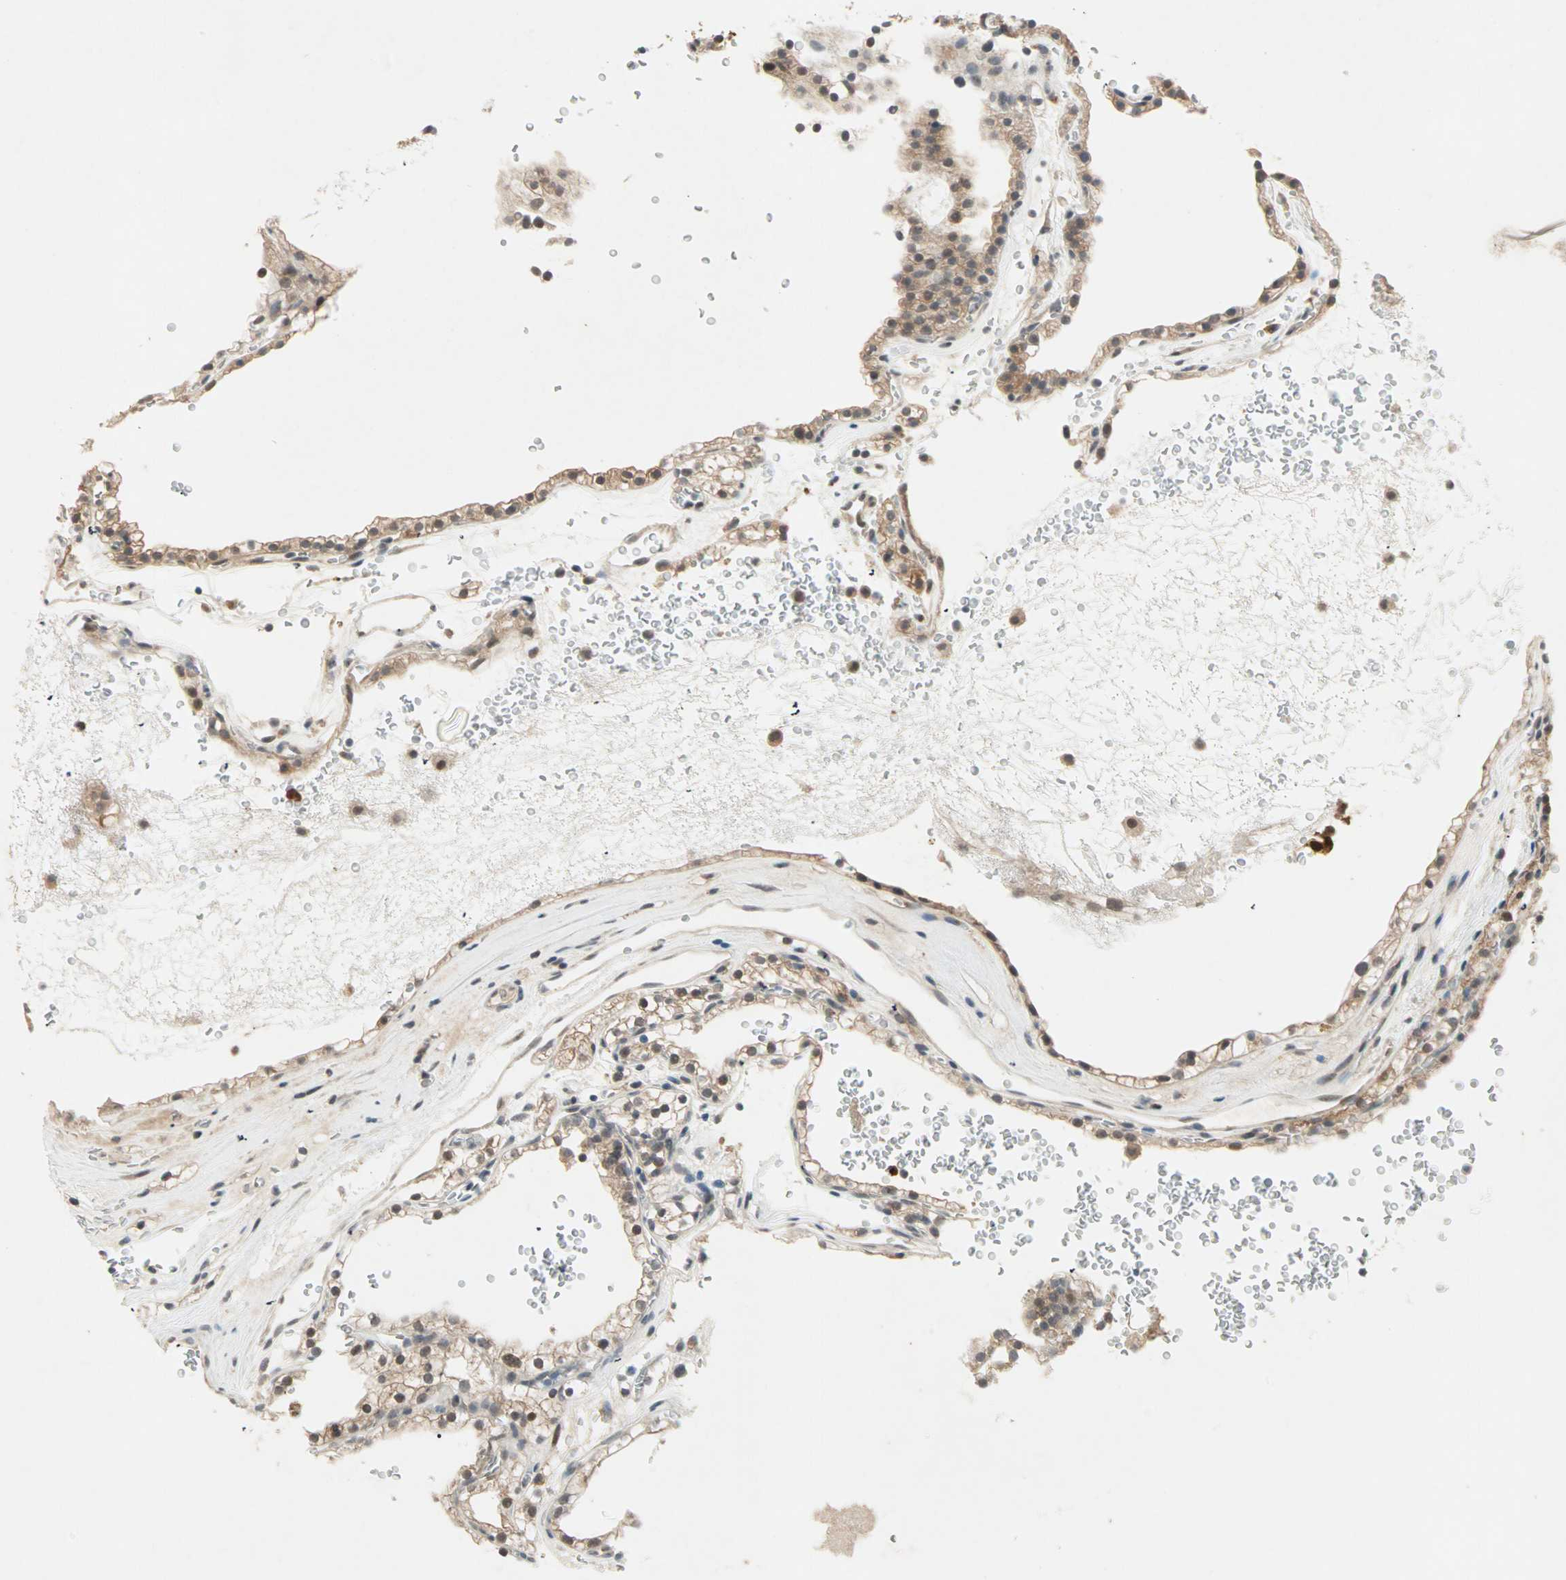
{"staining": {"intensity": "moderate", "quantity": ">75%", "location": "cytoplasmic/membranous"}, "tissue": "renal cancer", "cell_type": "Tumor cells", "image_type": "cancer", "snomed": [{"axis": "morphology", "description": "Adenocarcinoma, NOS"}, {"axis": "topography", "description": "Kidney"}], "caption": "Protein staining displays moderate cytoplasmic/membranous expression in approximately >75% of tumor cells in renal cancer.", "gene": "RTL6", "patient": {"sex": "female", "age": 41}}